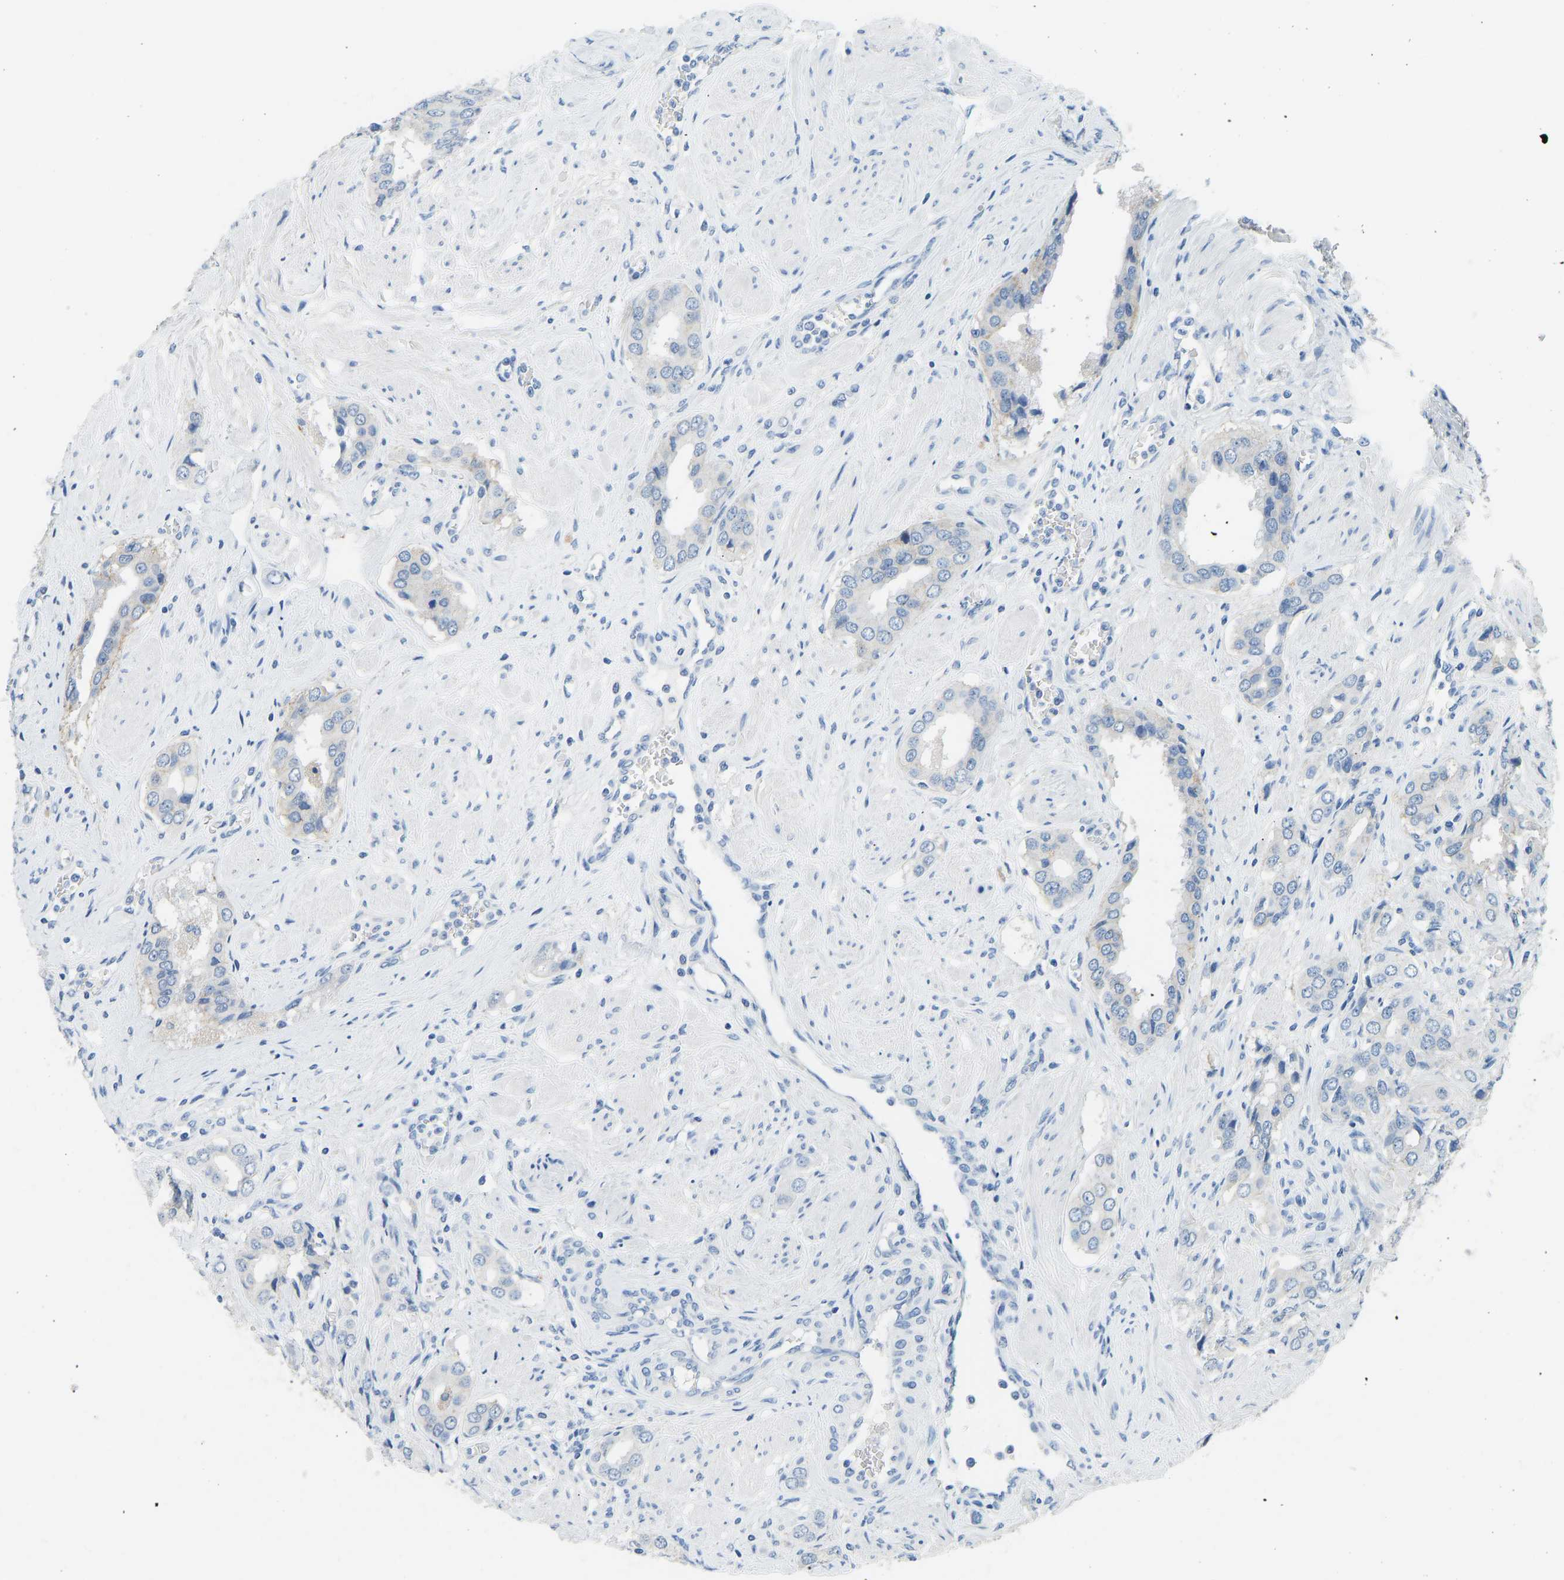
{"staining": {"intensity": "negative", "quantity": "none", "location": "none"}, "tissue": "prostate cancer", "cell_type": "Tumor cells", "image_type": "cancer", "snomed": [{"axis": "morphology", "description": "Adenocarcinoma, High grade"}, {"axis": "topography", "description": "Prostate"}], "caption": "The image exhibits no significant positivity in tumor cells of prostate cancer (high-grade adenocarcinoma).", "gene": "ATP1A1", "patient": {"sex": "male", "age": 52}}